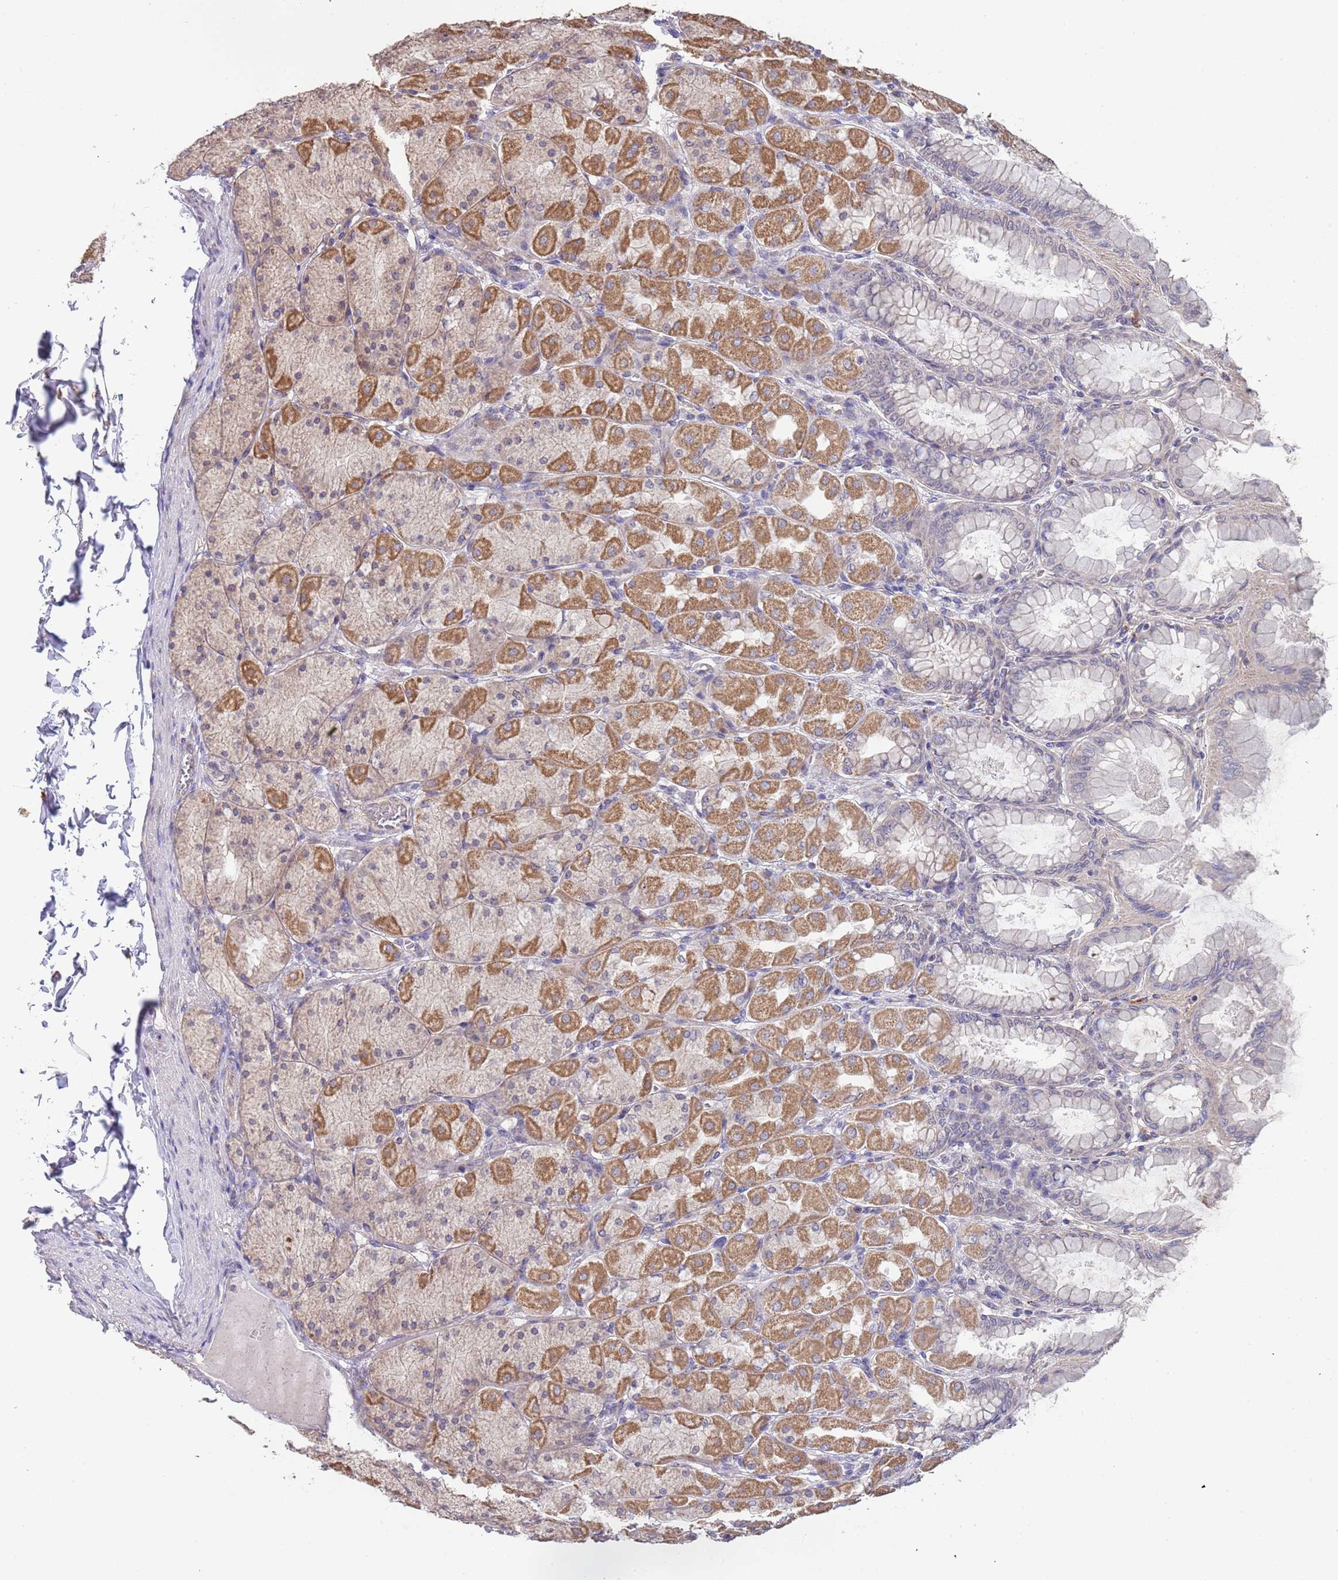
{"staining": {"intensity": "moderate", "quantity": "25%-75%", "location": "cytoplasmic/membranous"}, "tissue": "stomach", "cell_type": "Glandular cells", "image_type": "normal", "snomed": [{"axis": "morphology", "description": "Normal tissue, NOS"}, {"axis": "topography", "description": "Stomach, upper"}], "caption": "Immunohistochemistry (IHC) histopathology image of unremarkable stomach stained for a protein (brown), which shows medium levels of moderate cytoplasmic/membranous staining in approximately 25%-75% of glandular cells.", "gene": "TMEM64", "patient": {"sex": "female", "age": 56}}